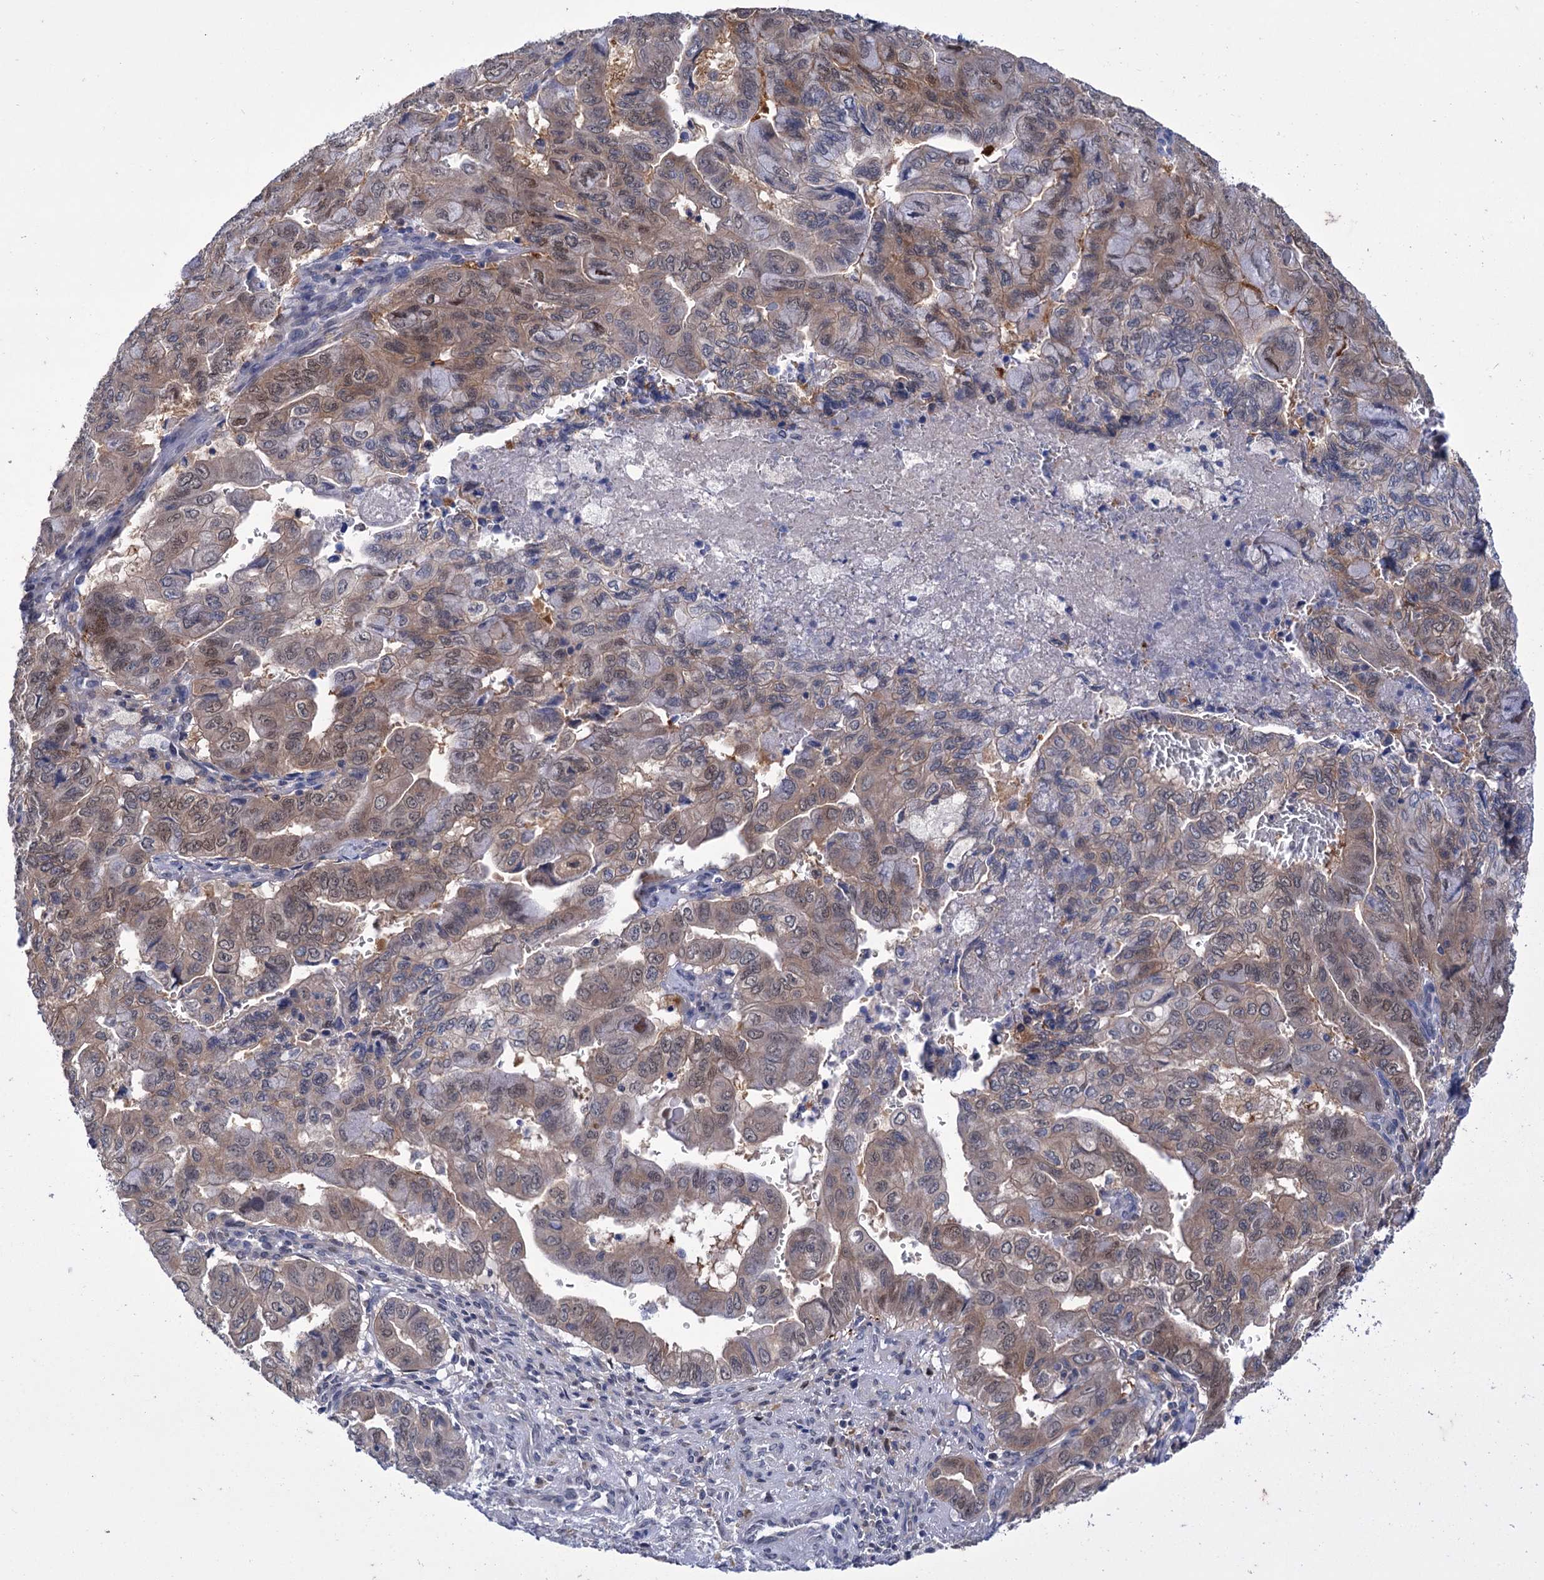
{"staining": {"intensity": "moderate", "quantity": ">75%", "location": "cytoplasmic/membranous"}, "tissue": "pancreatic cancer", "cell_type": "Tumor cells", "image_type": "cancer", "snomed": [{"axis": "morphology", "description": "Adenocarcinoma, NOS"}, {"axis": "topography", "description": "Pancreas"}], "caption": "Brown immunohistochemical staining in pancreatic cancer (adenocarcinoma) reveals moderate cytoplasmic/membranous expression in approximately >75% of tumor cells.", "gene": "MID1IP1", "patient": {"sex": "male", "age": 51}}